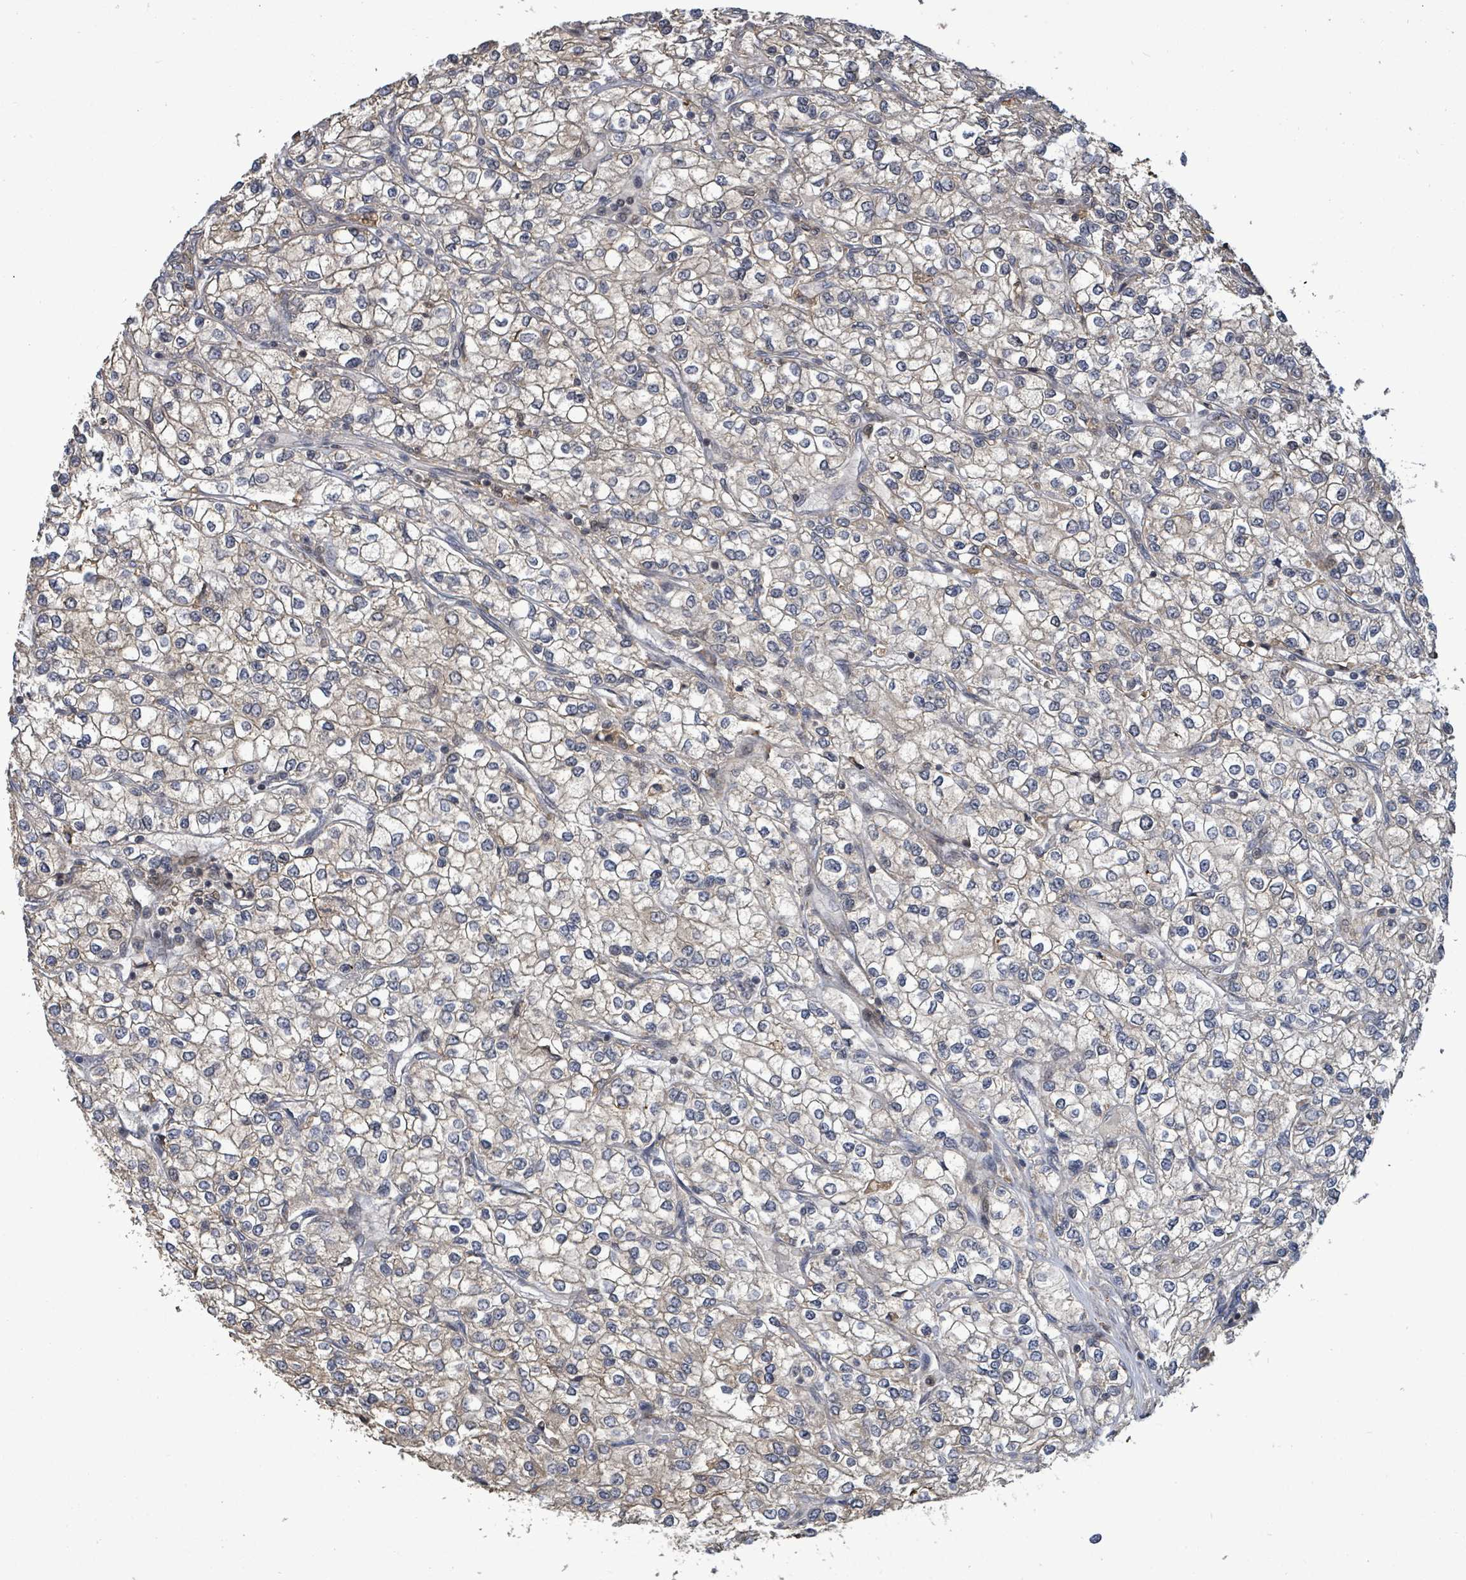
{"staining": {"intensity": "negative", "quantity": "none", "location": "none"}, "tissue": "renal cancer", "cell_type": "Tumor cells", "image_type": "cancer", "snomed": [{"axis": "morphology", "description": "Adenocarcinoma, NOS"}, {"axis": "topography", "description": "Kidney"}], "caption": "A high-resolution image shows IHC staining of renal adenocarcinoma, which exhibits no significant staining in tumor cells.", "gene": "FBXO6", "patient": {"sex": "male", "age": 80}}